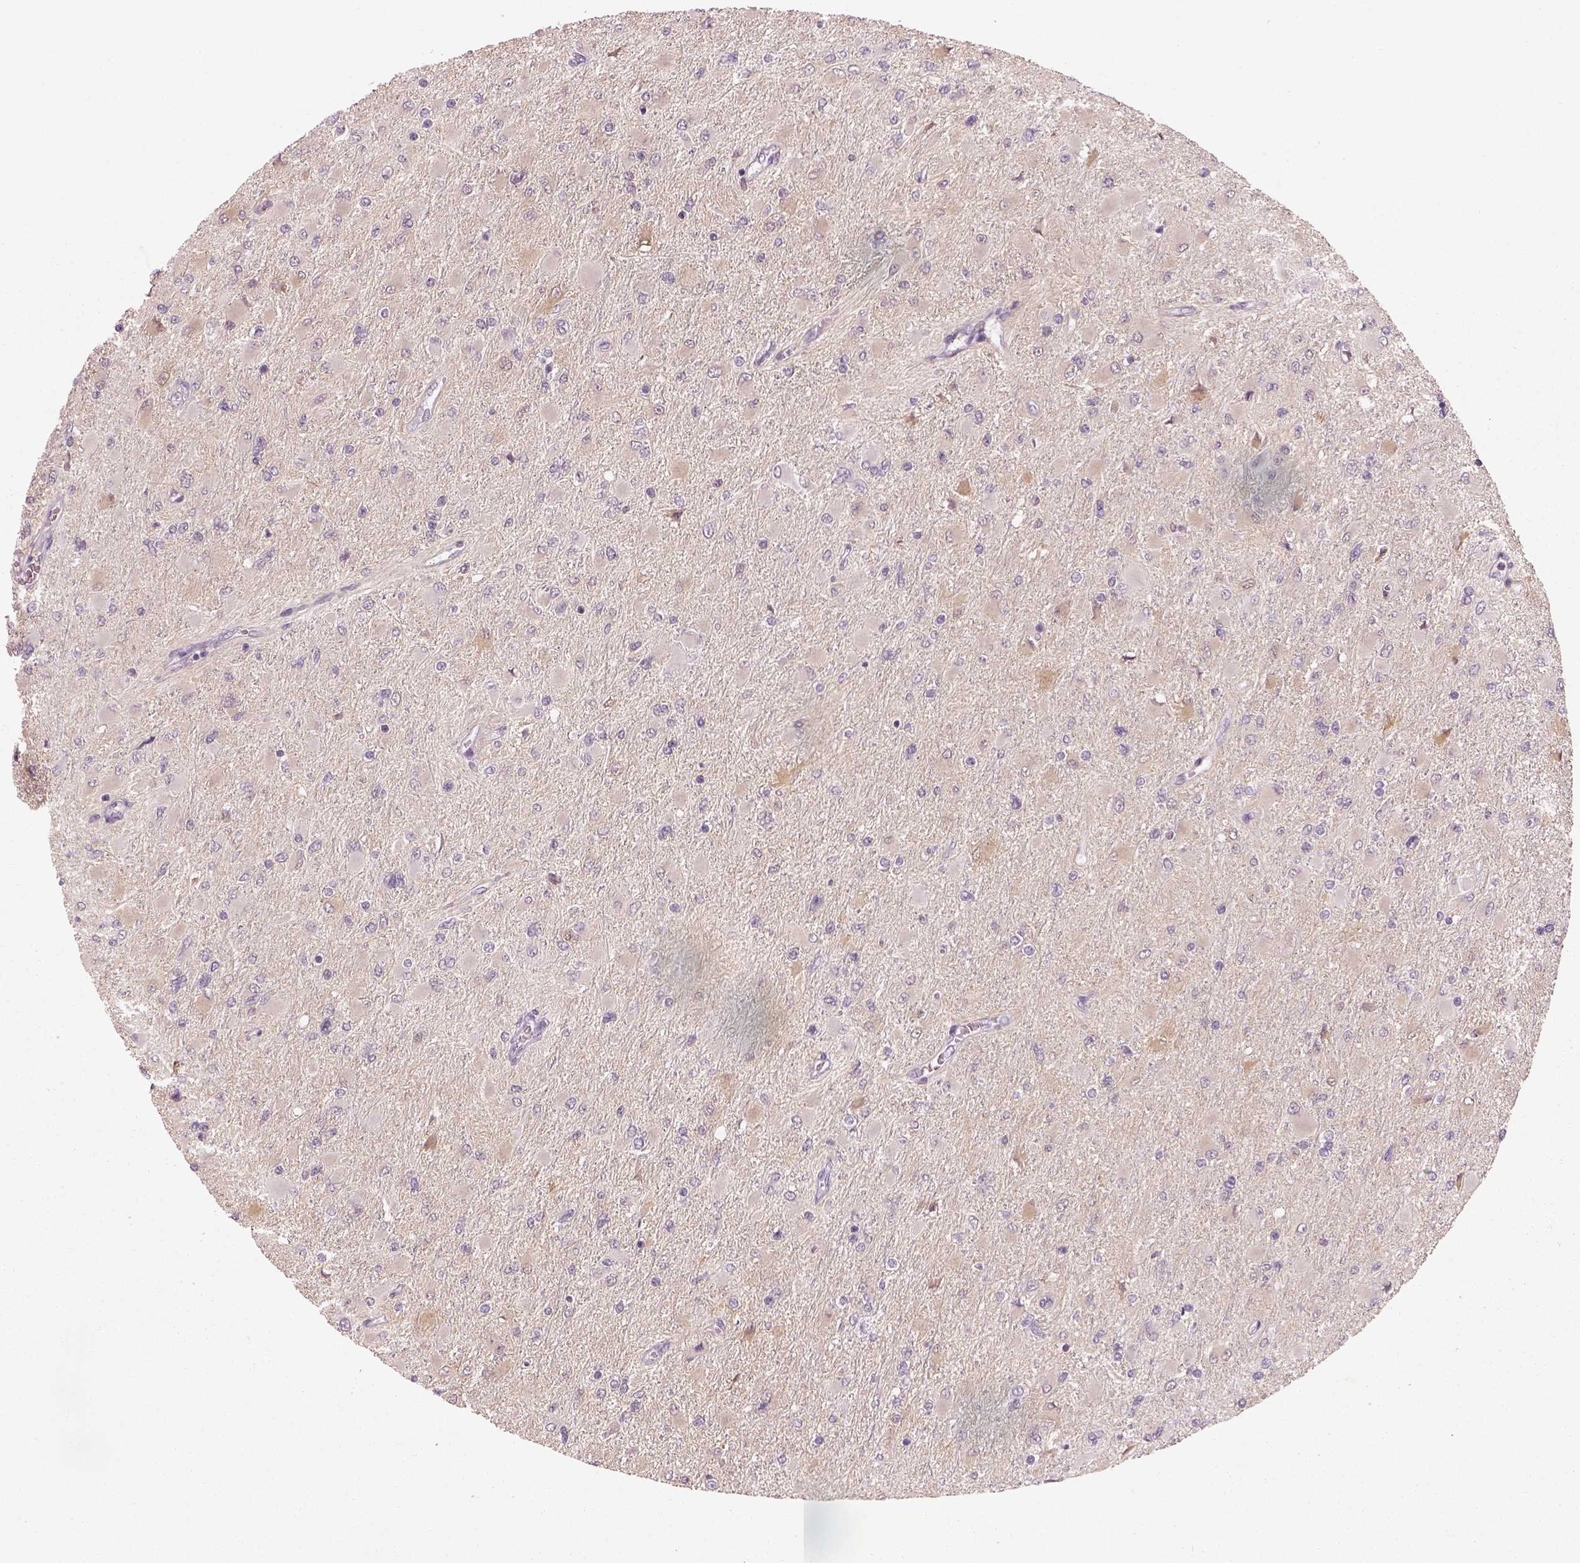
{"staining": {"intensity": "weak", "quantity": "<25%", "location": "cytoplasmic/membranous"}, "tissue": "glioma", "cell_type": "Tumor cells", "image_type": "cancer", "snomed": [{"axis": "morphology", "description": "Glioma, malignant, High grade"}, {"axis": "topography", "description": "Cerebral cortex"}], "caption": "DAB (3,3'-diaminobenzidine) immunohistochemical staining of glioma displays no significant staining in tumor cells.", "gene": "GDNF", "patient": {"sex": "female", "age": 36}}